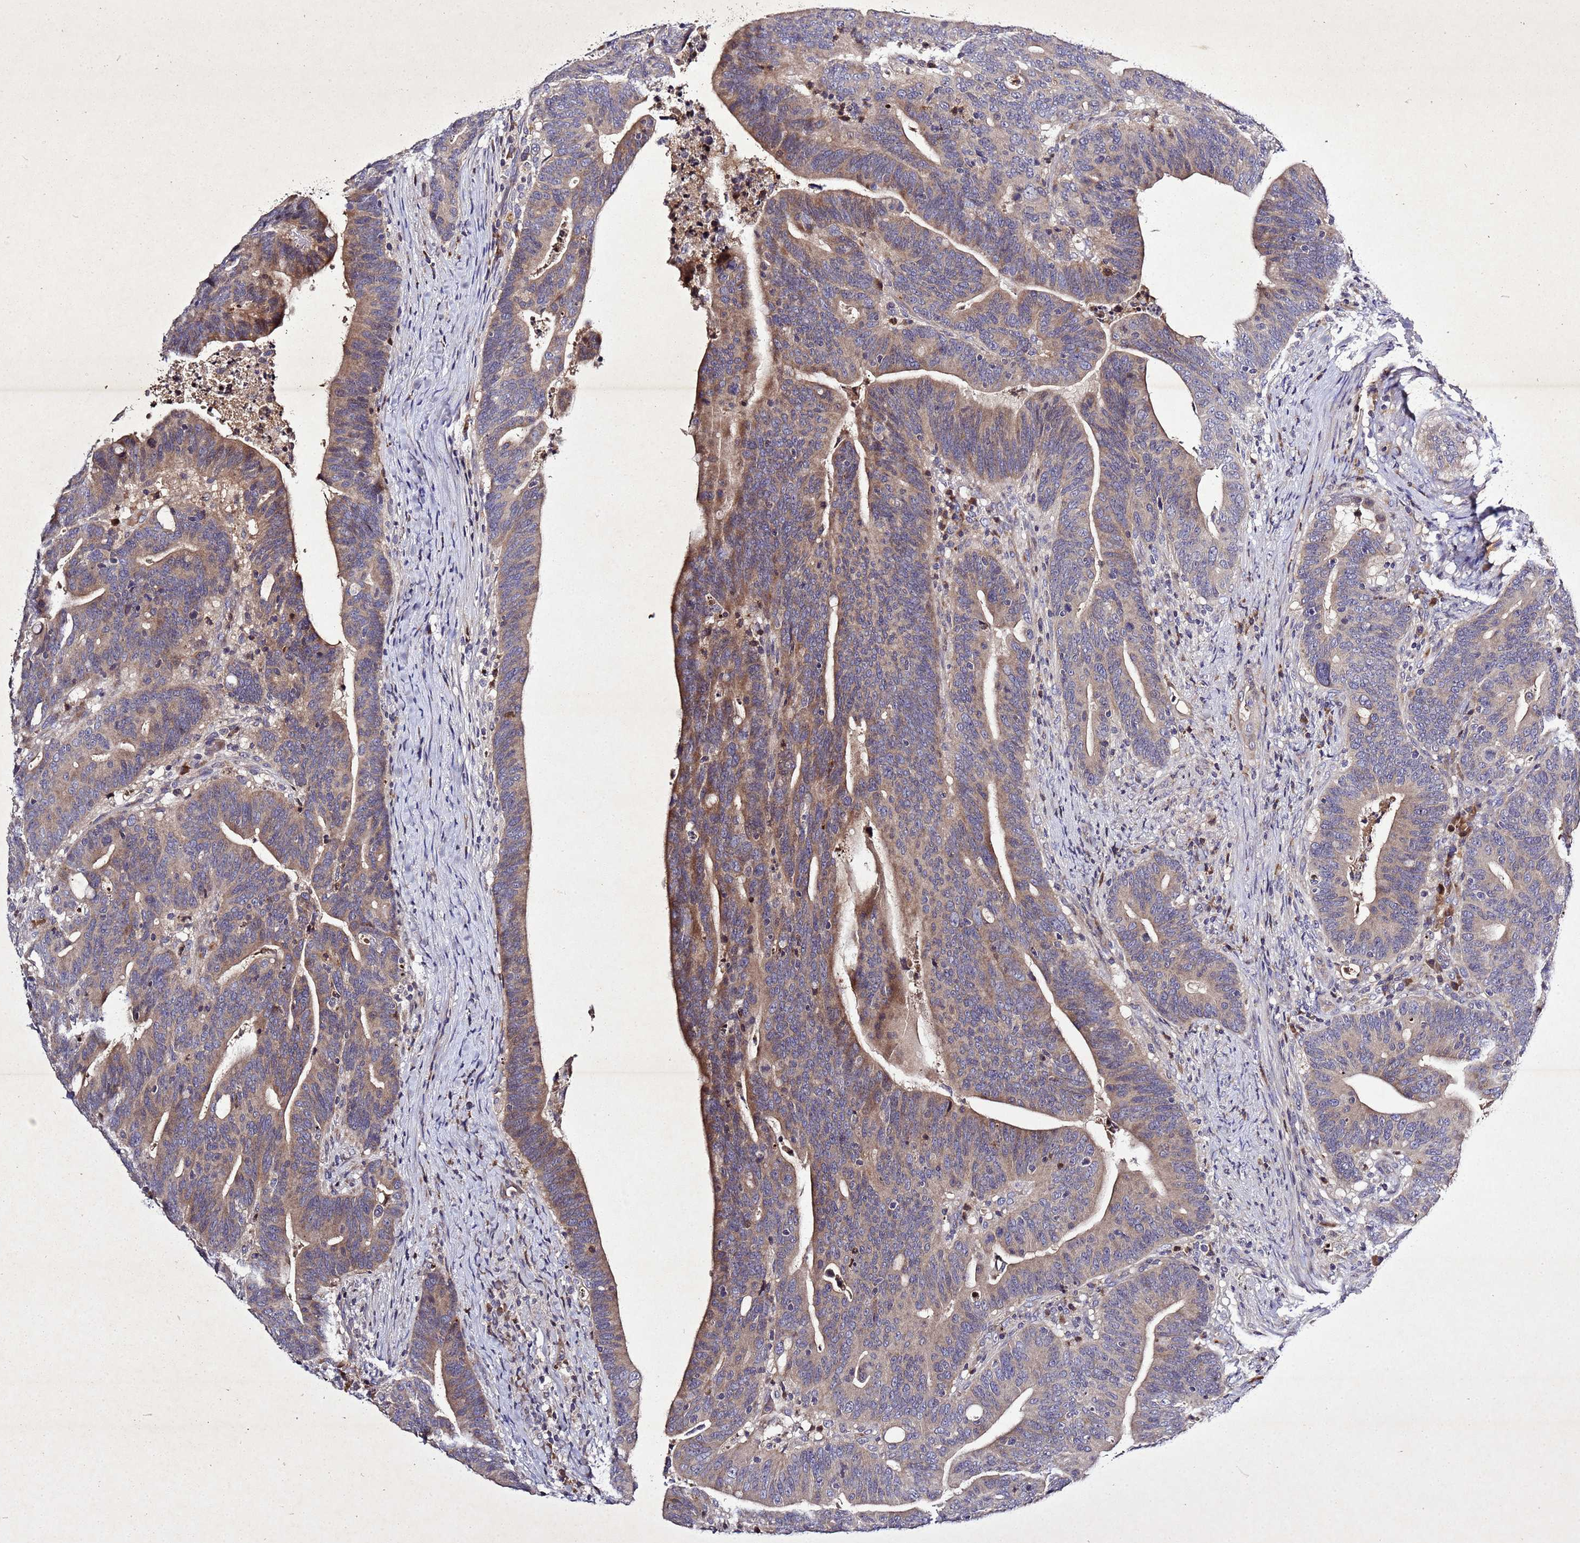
{"staining": {"intensity": "moderate", "quantity": "25%-75%", "location": "cytoplasmic/membranous"}, "tissue": "colorectal cancer", "cell_type": "Tumor cells", "image_type": "cancer", "snomed": [{"axis": "morphology", "description": "Adenocarcinoma, NOS"}, {"axis": "topography", "description": "Colon"}], "caption": "Colorectal cancer was stained to show a protein in brown. There is medium levels of moderate cytoplasmic/membranous staining in approximately 25%-75% of tumor cells.", "gene": "SV2B", "patient": {"sex": "female", "age": 66}}